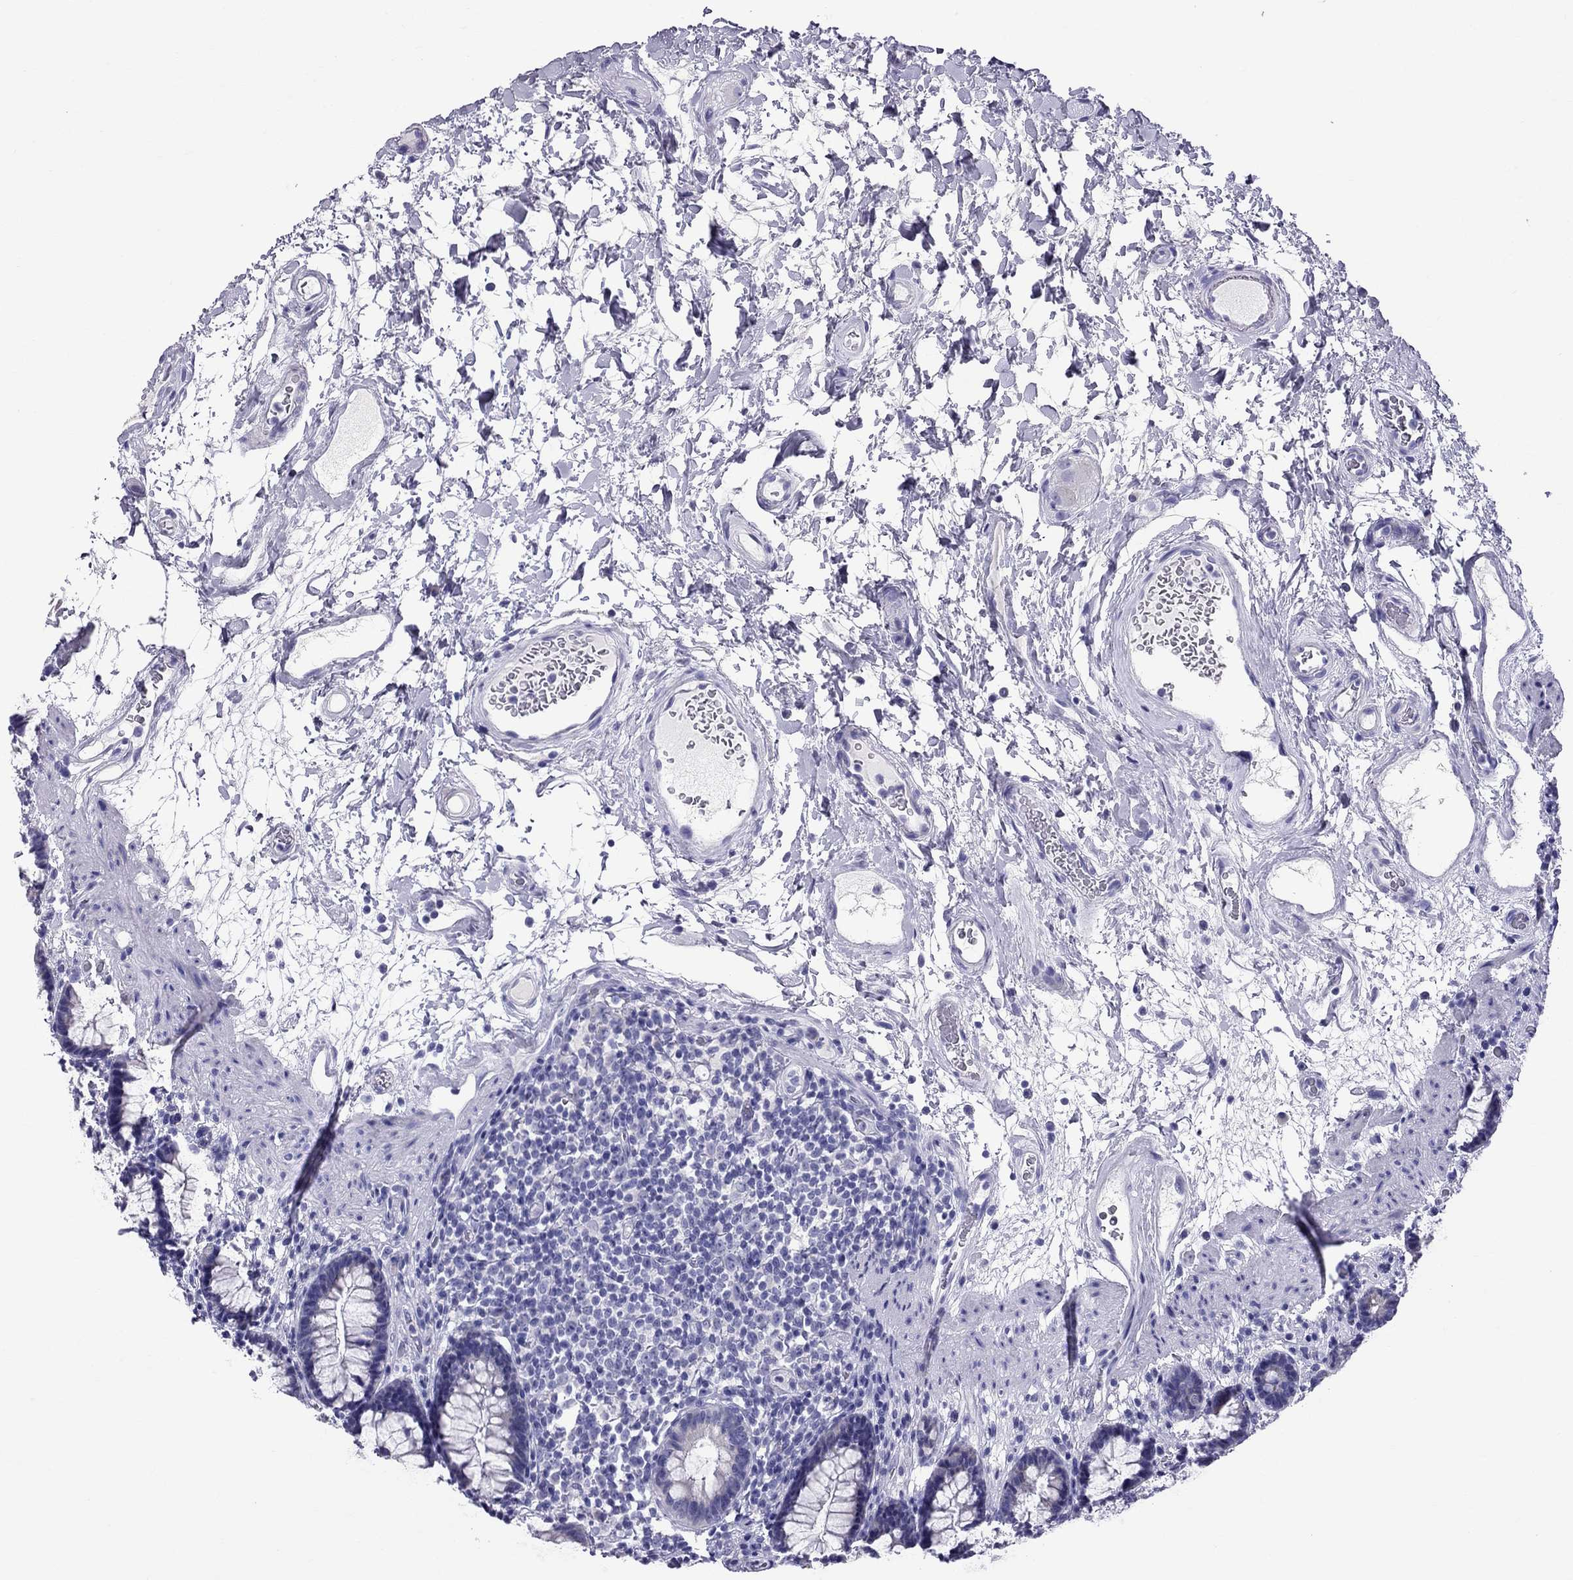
{"staining": {"intensity": "negative", "quantity": "none", "location": "none"}, "tissue": "rectum", "cell_type": "Glandular cells", "image_type": "normal", "snomed": [{"axis": "morphology", "description": "Normal tissue, NOS"}, {"axis": "topography", "description": "Rectum"}], "caption": "An IHC image of normal rectum is shown. There is no staining in glandular cells of rectum.", "gene": "TTLL13", "patient": {"sex": "male", "age": 72}}